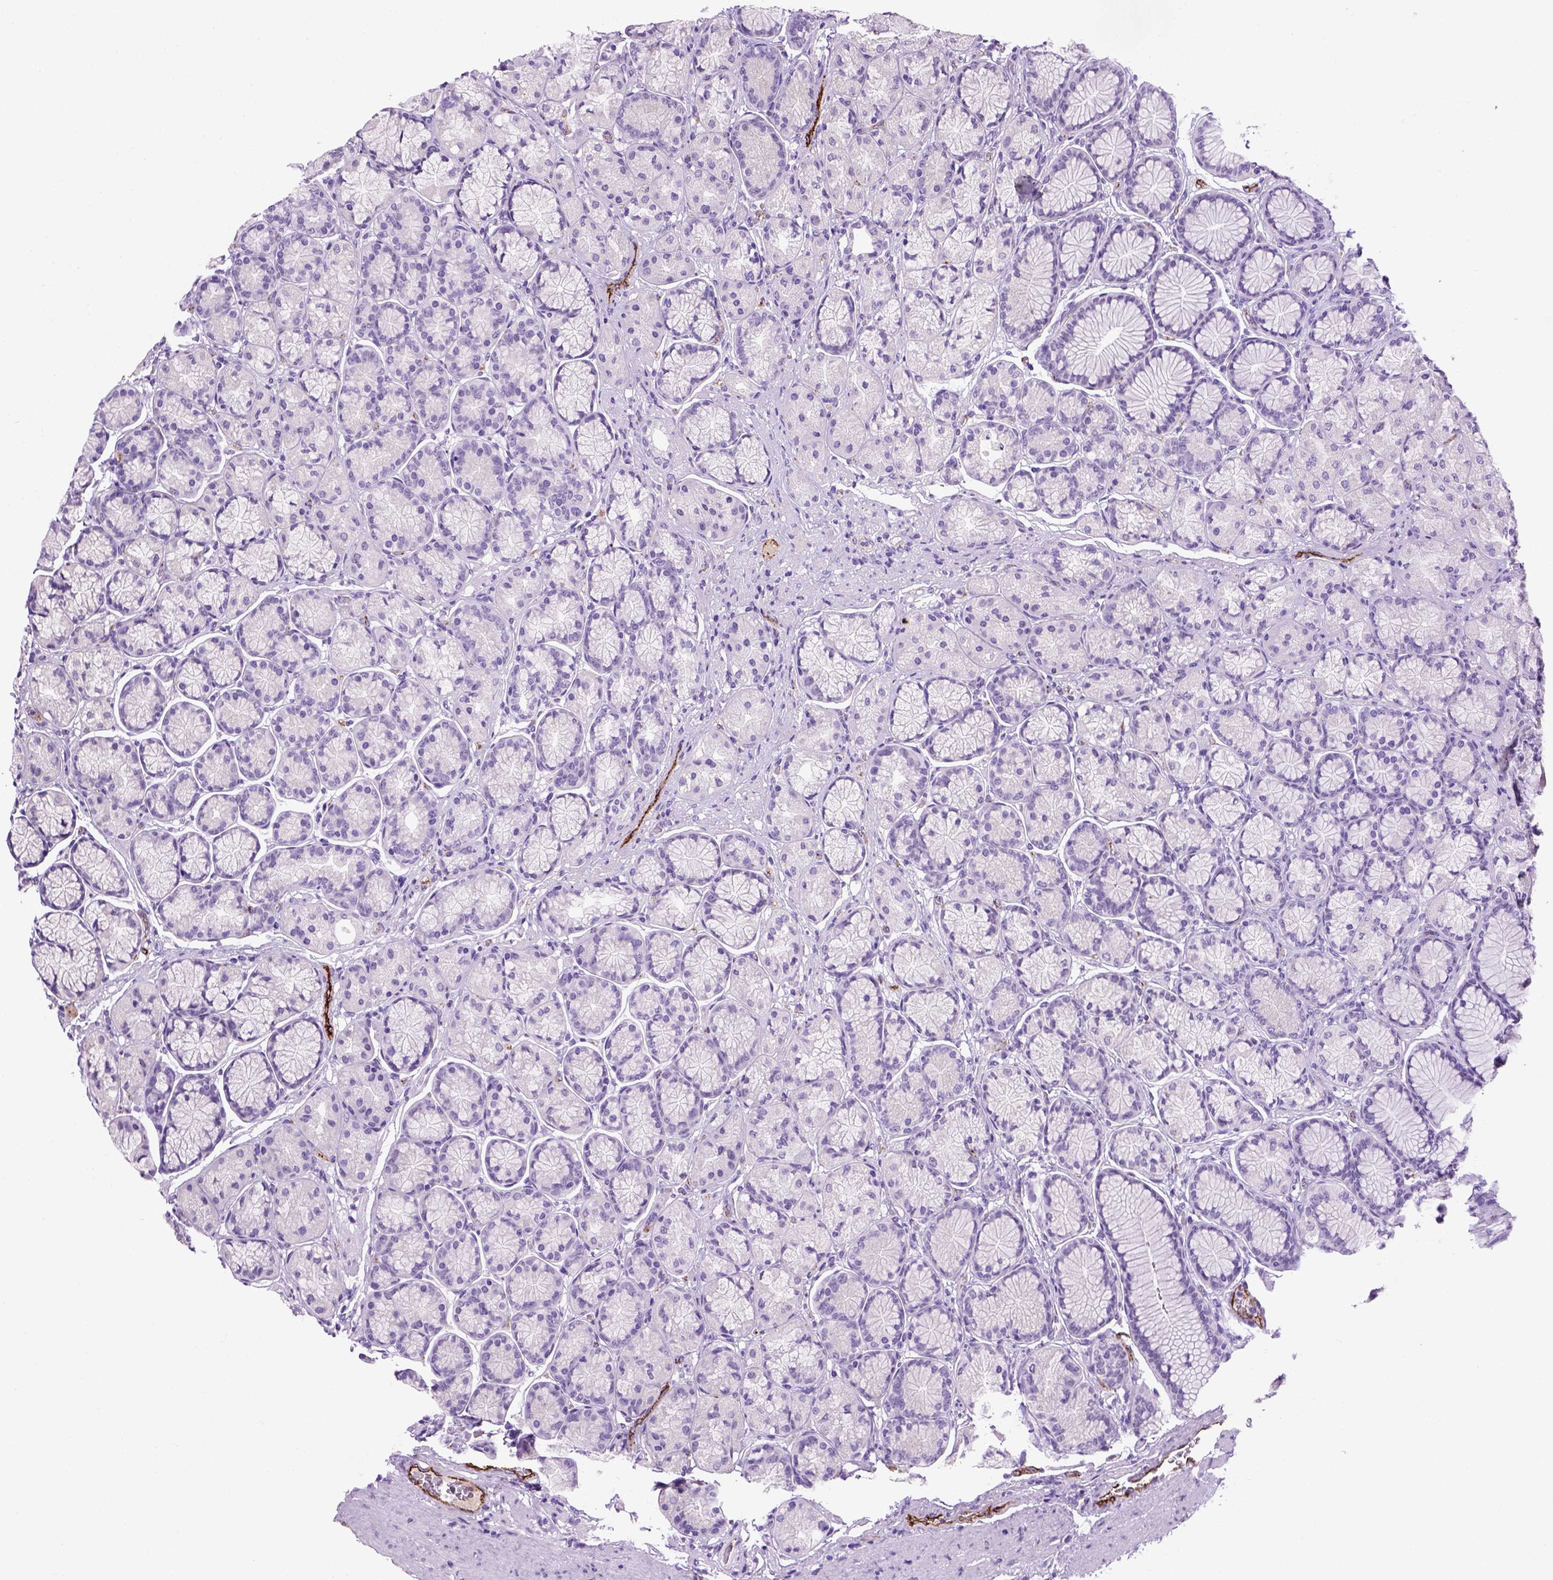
{"staining": {"intensity": "negative", "quantity": "none", "location": "none"}, "tissue": "stomach", "cell_type": "Glandular cells", "image_type": "normal", "snomed": [{"axis": "morphology", "description": "Normal tissue, NOS"}, {"axis": "morphology", "description": "Adenocarcinoma, NOS"}, {"axis": "morphology", "description": "Adenocarcinoma, High grade"}, {"axis": "topography", "description": "Stomach, upper"}, {"axis": "topography", "description": "Stomach"}], "caption": "An image of stomach stained for a protein displays no brown staining in glandular cells. (DAB IHC visualized using brightfield microscopy, high magnification).", "gene": "VWF", "patient": {"sex": "female", "age": 65}}